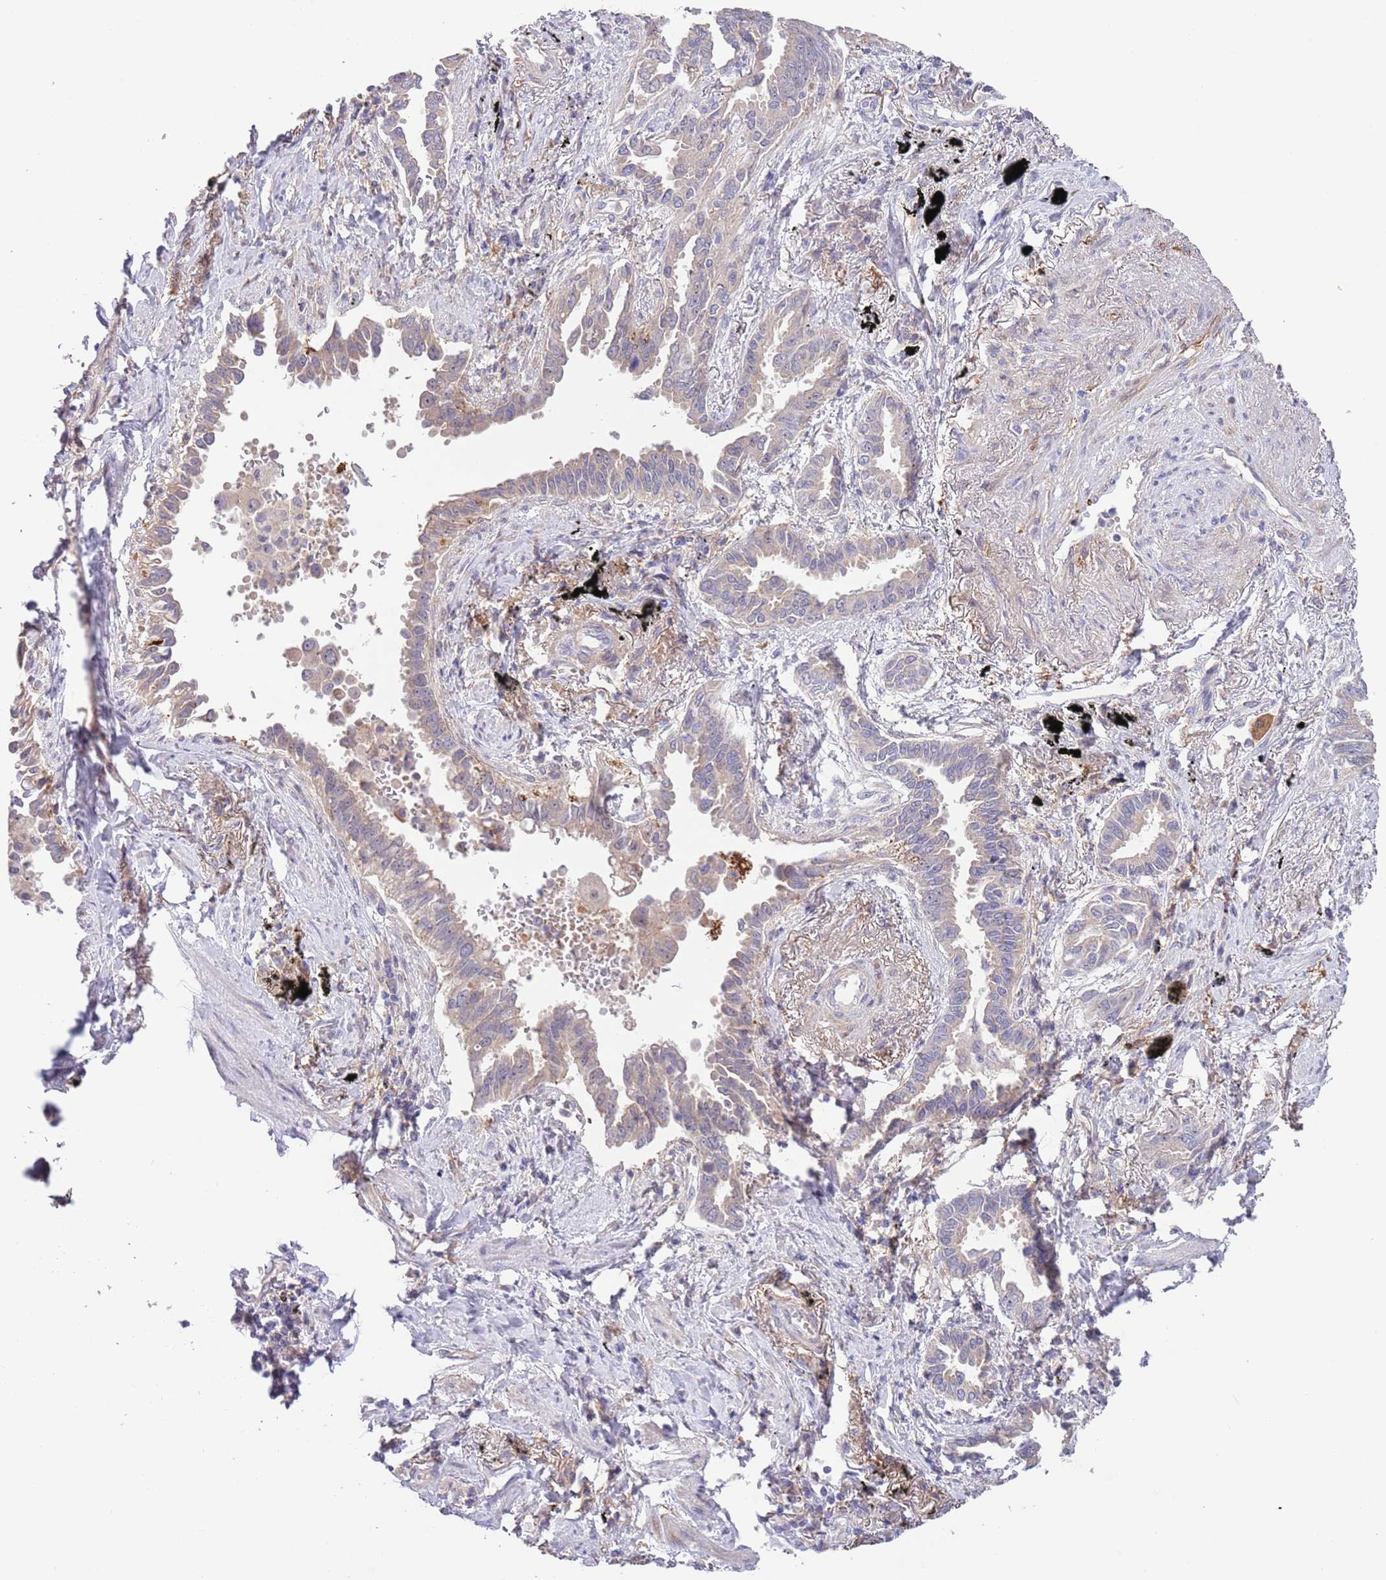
{"staining": {"intensity": "weak", "quantity": ">75%", "location": "cytoplasmic/membranous"}, "tissue": "lung cancer", "cell_type": "Tumor cells", "image_type": "cancer", "snomed": [{"axis": "morphology", "description": "Adenocarcinoma, NOS"}, {"axis": "topography", "description": "Lung"}], "caption": "Immunohistochemistry (IHC) of human lung cancer (adenocarcinoma) reveals low levels of weak cytoplasmic/membranous positivity in about >75% of tumor cells. (DAB (3,3'-diaminobenzidine) IHC with brightfield microscopy, high magnification).", "gene": "AP1S2", "patient": {"sex": "male", "age": 67}}